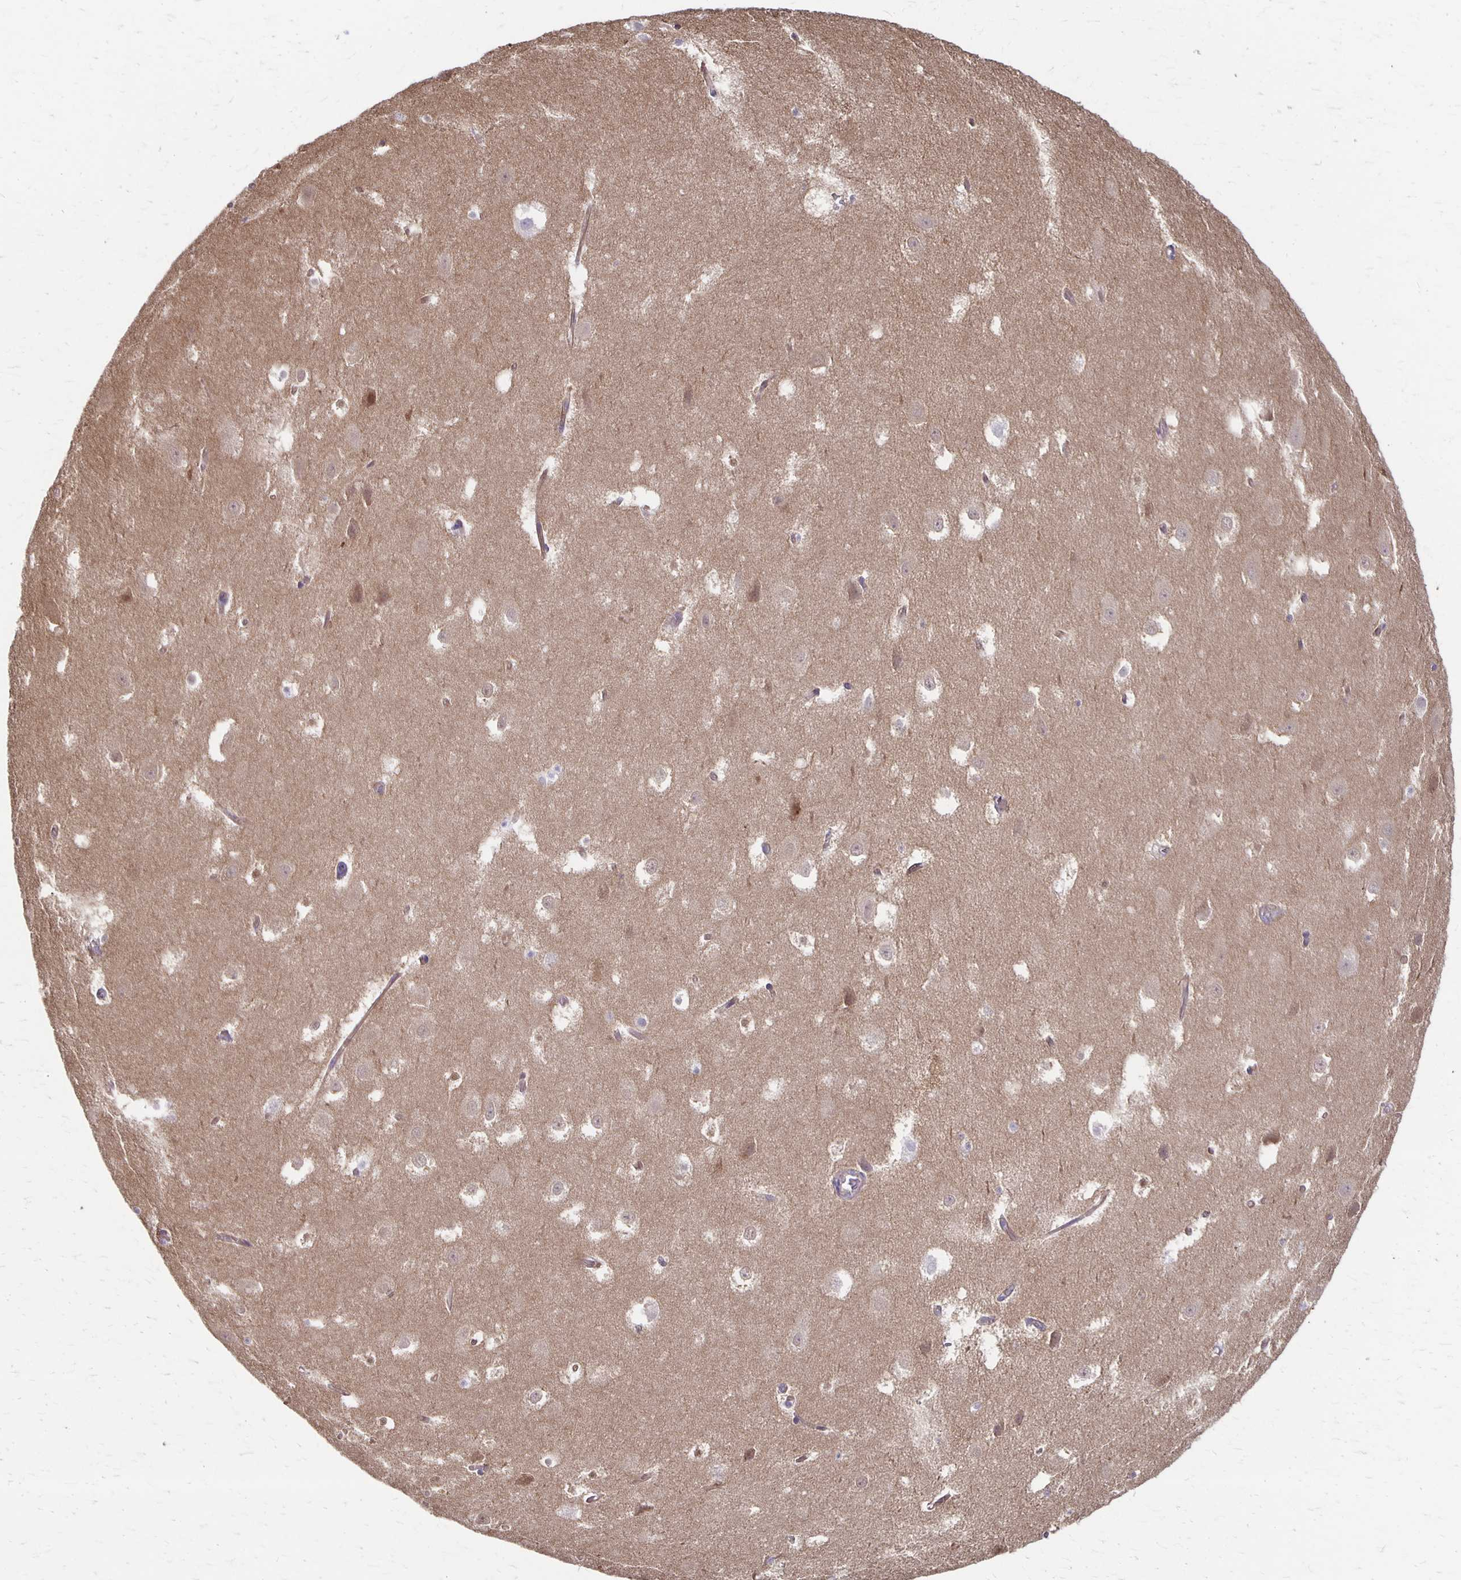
{"staining": {"intensity": "negative", "quantity": "none", "location": "none"}, "tissue": "hippocampus", "cell_type": "Glial cells", "image_type": "normal", "snomed": [{"axis": "morphology", "description": "Normal tissue, NOS"}, {"axis": "topography", "description": "Hippocampus"}], "caption": "Glial cells show no significant expression in benign hippocampus. (DAB (3,3'-diaminobenzidine) immunohistochemistry (IHC), high magnification).", "gene": "PPP1R3E", "patient": {"sex": "female", "age": 52}}